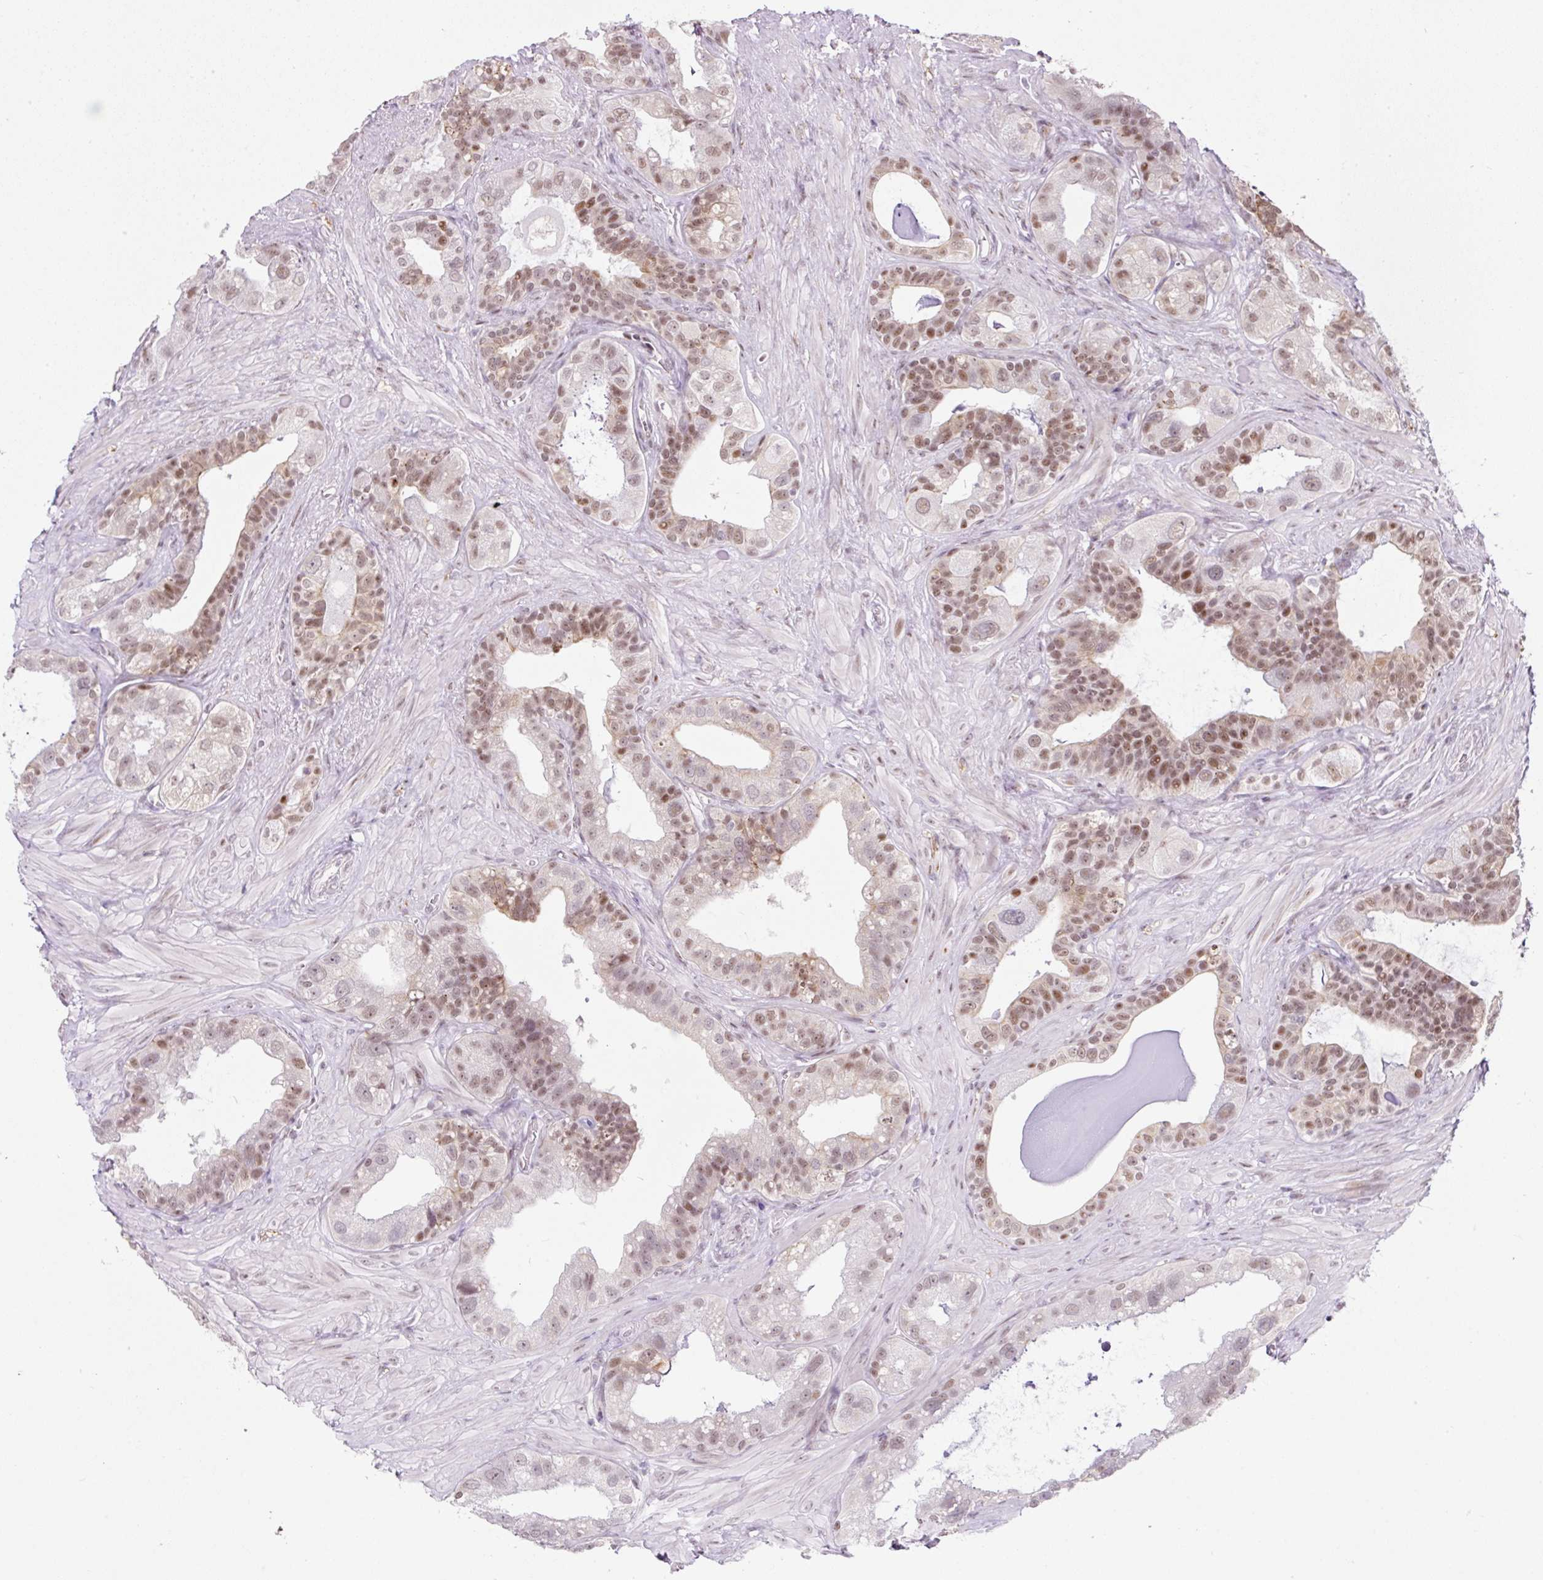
{"staining": {"intensity": "moderate", "quantity": ">75%", "location": "nuclear"}, "tissue": "seminal vesicle", "cell_type": "Glandular cells", "image_type": "normal", "snomed": [{"axis": "morphology", "description": "Normal tissue, NOS"}, {"axis": "topography", "description": "Seminal veicle"}, {"axis": "topography", "description": "Peripheral nerve tissue"}], "caption": "An image showing moderate nuclear positivity in approximately >75% of glandular cells in normal seminal vesicle, as visualized by brown immunohistochemical staining.", "gene": "TAF1A", "patient": {"sex": "male", "age": 76}}